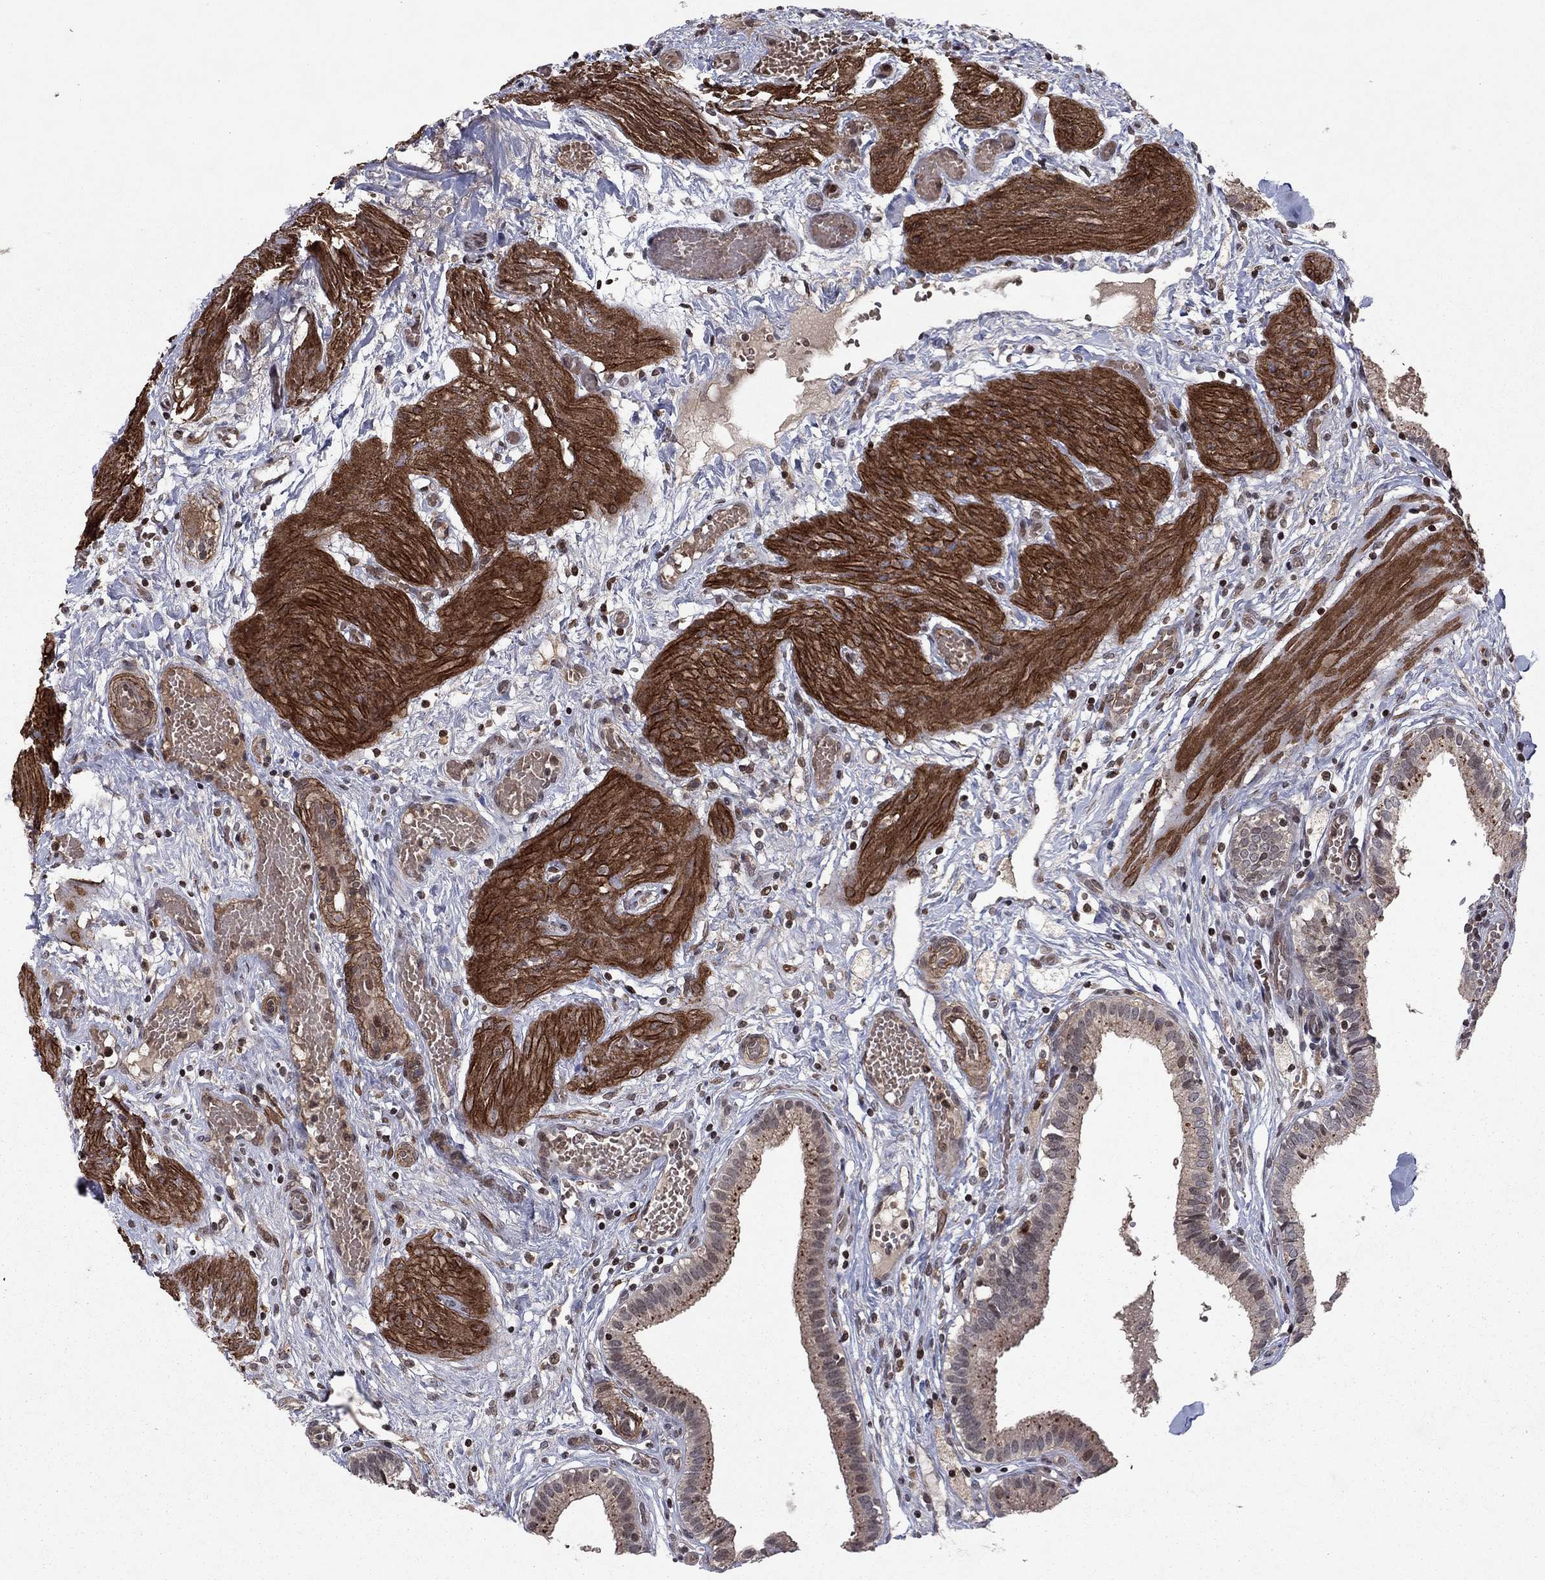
{"staining": {"intensity": "weak", "quantity": "25%-75%", "location": "cytoplasmic/membranous"}, "tissue": "gallbladder", "cell_type": "Glandular cells", "image_type": "normal", "snomed": [{"axis": "morphology", "description": "Normal tissue, NOS"}, {"axis": "topography", "description": "Gallbladder"}], "caption": "An immunohistochemistry (IHC) image of benign tissue is shown. Protein staining in brown highlights weak cytoplasmic/membranous positivity in gallbladder within glandular cells. The protein is stained brown, and the nuclei are stained in blue (DAB (3,3'-diaminobenzidine) IHC with brightfield microscopy, high magnification).", "gene": "SORBS1", "patient": {"sex": "female", "age": 24}}